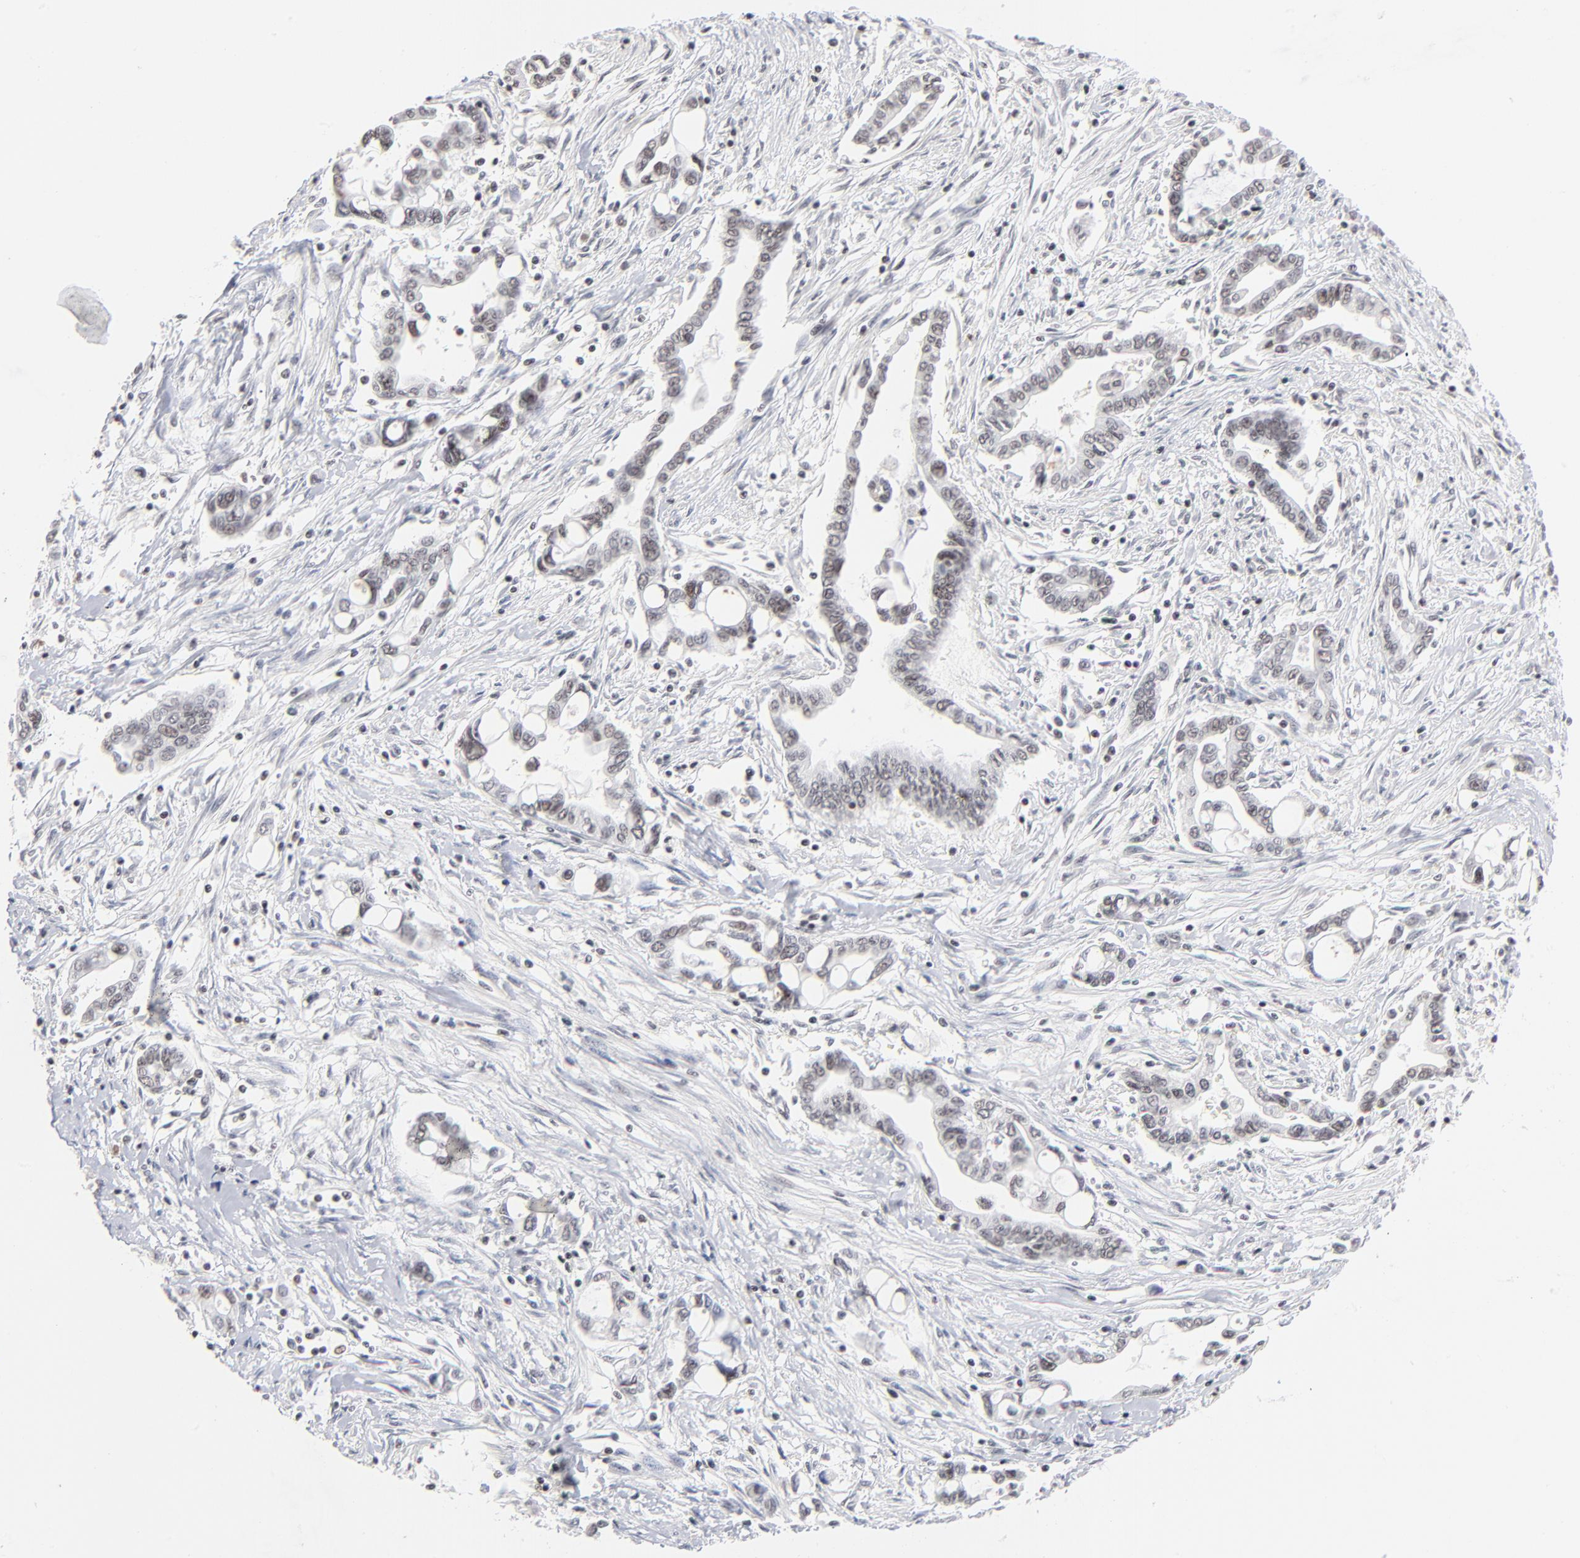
{"staining": {"intensity": "weak", "quantity": "<25%", "location": "nuclear"}, "tissue": "pancreatic cancer", "cell_type": "Tumor cells", "image_type": "cancer", "snomed": [{"axis": "morphology", "description": "Adenocarcinoma, NOS"}, {"axis": "topography", "description": "Pancreas"}], "caption": "High magnification brightfield microscopy of pancreatic cancer (adenocarcinoma) stained with DAB (brown) and counterstained with hematoxylin (blue): tumor cells show no significant positivity. Brightfield microscopy of immunohistochemistry stained with DAB (brown) and hematoxylin (blue), captured at high magnification.", "gene": "ZNF143", "patient": {"sex": "female", "age": 57}}